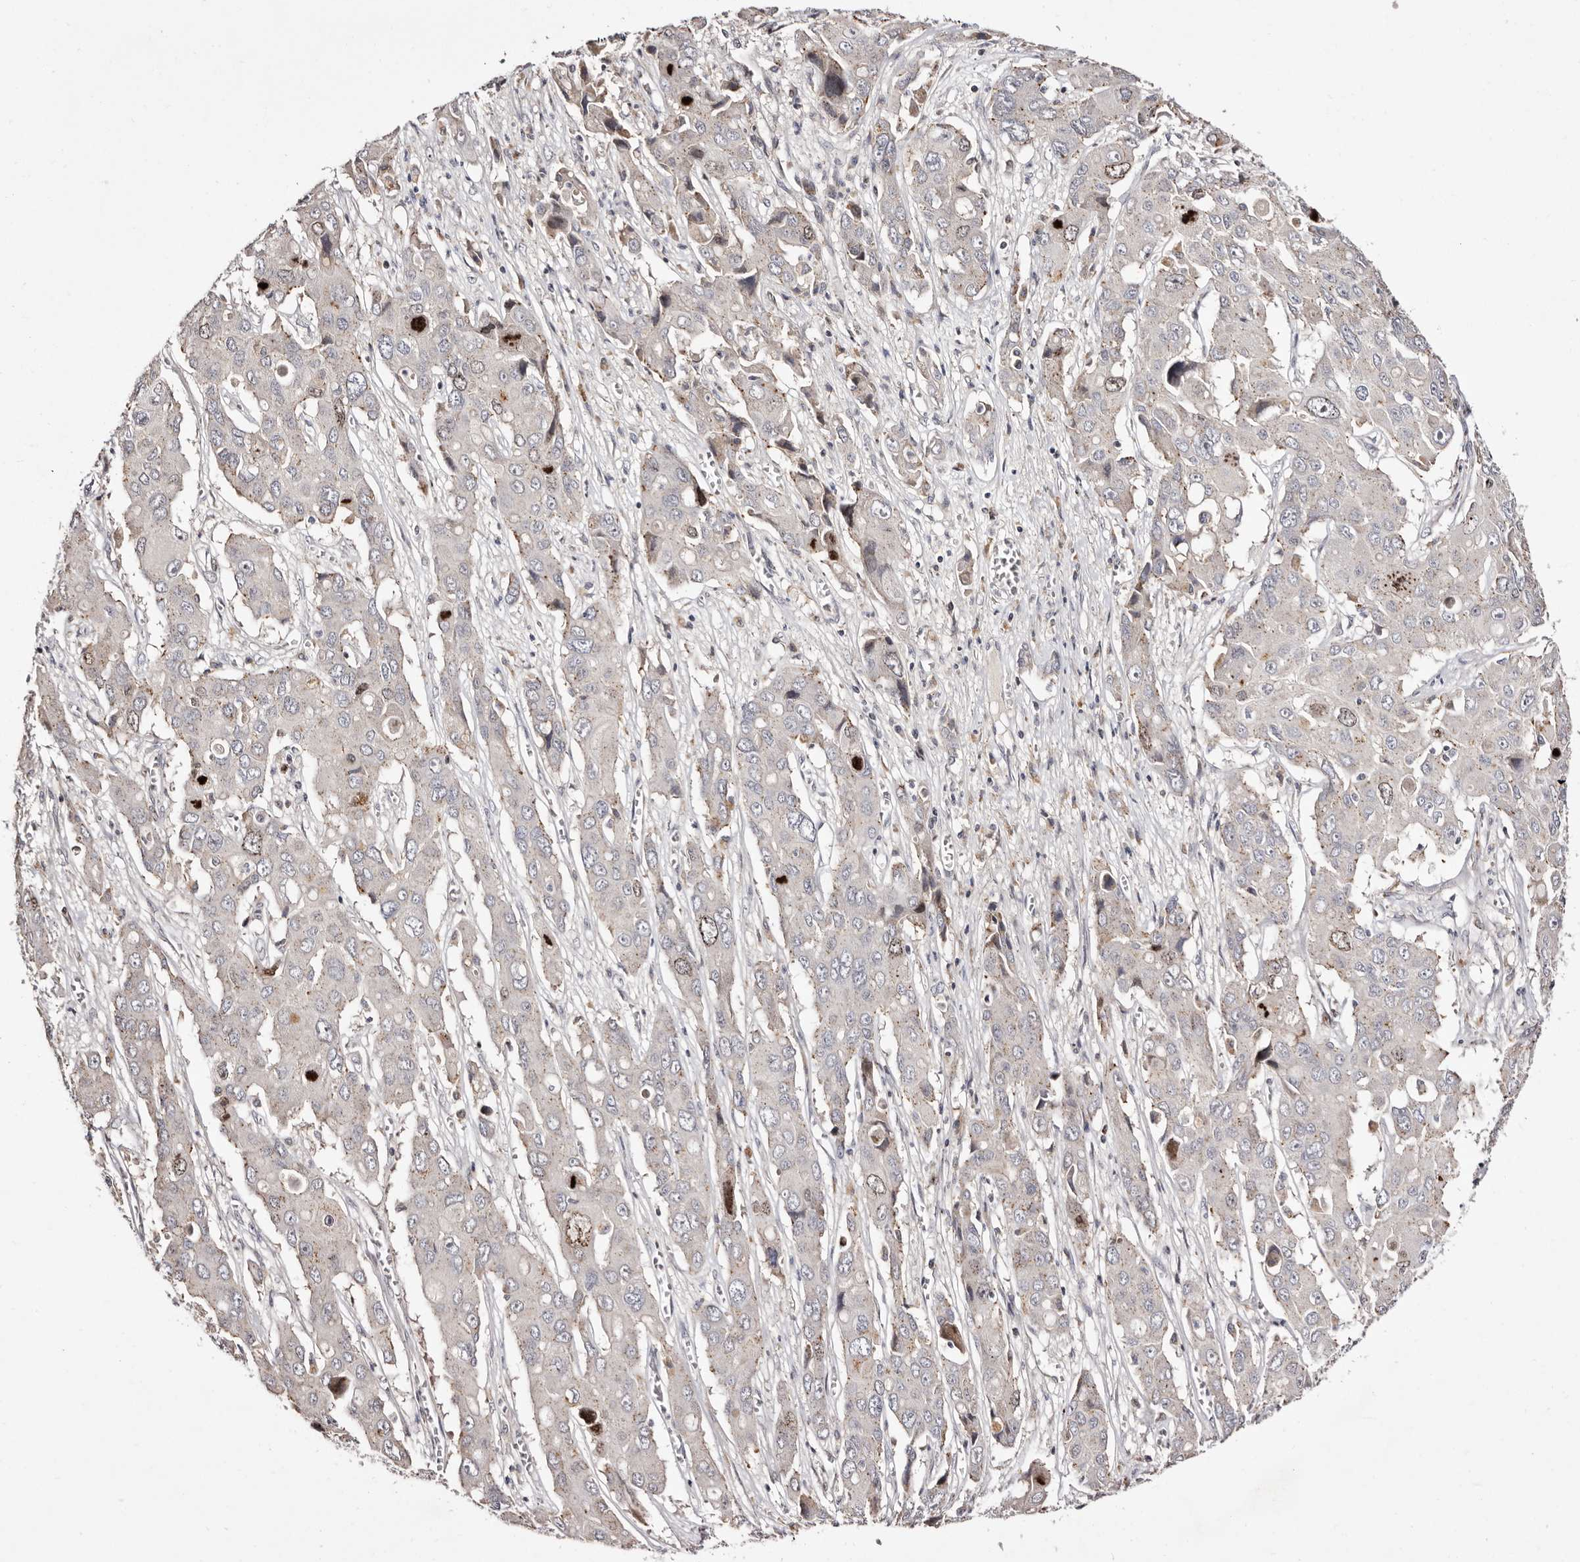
{"staining": {"intensity": "weak", "quantity": "<25%", "location": "nuclear"}, "tissue": "liver cancer", "cell_type": "Tumor cells", "image_type": "cancer", "snomed": [{"axis": "morphology", "description": "Cholangiocarcinoma"}, {"axis": "topography", "description": "Liver"}], "caption": "High power microscopy image of an IHC image of liver cancer (cholangiocarcinoma), revealing no significant expression in tumor cells.", "gene": "CDCA8", "patient": {"sex": "male", "age": 67}}